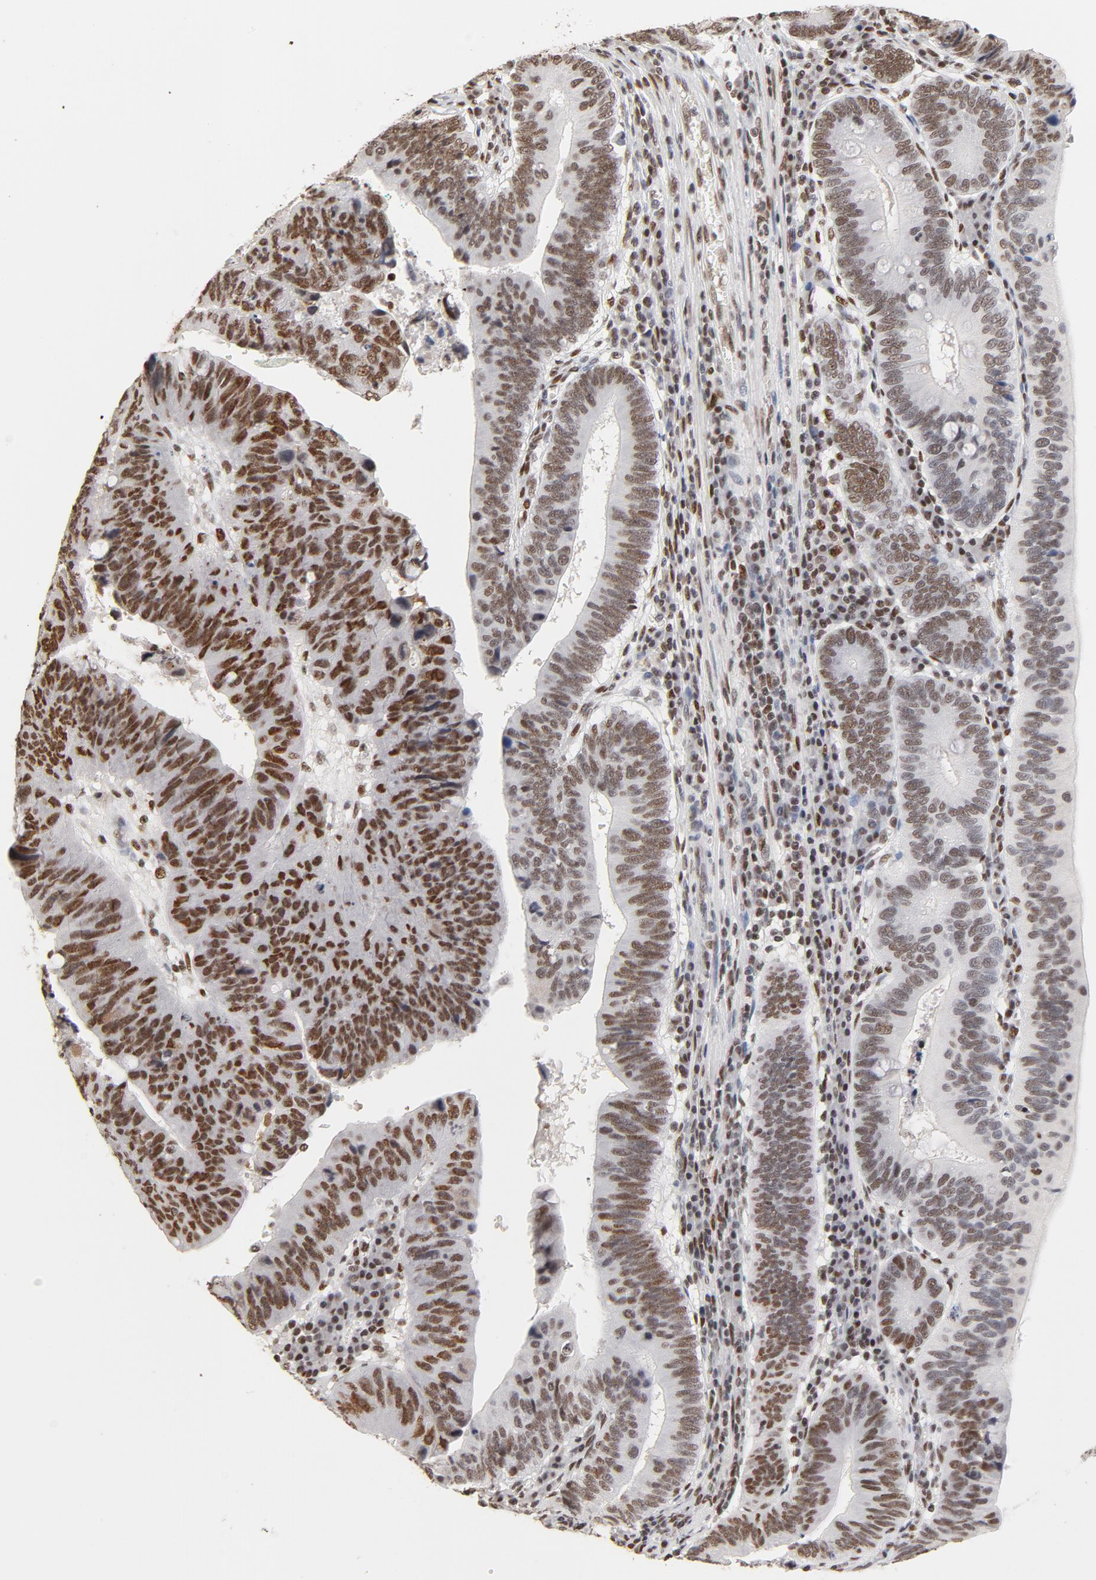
{"staining": {"intensity": "moderate", "quantity": ">75%", "location": "nuclear"}, "tissue": "stomach cancer", "cell_type": "Tumor cells", "image_type": "cancer", "snomed": [{"axis": "morphology", "description": "Adenocarcinoma, NOS"}, {"axis": "topography", "description": "Stomach"}], "caption": "Protein expression analysis of human stomach cancer reveals moderate nuclear positivity in approximately >75% of tumor cells. The protein of interest is stained brown, and the nuclei are stained in blue (DAB (3,3'-diaminobenzidine) IHC with brightfield microscopy, high magnification).", "gene": "TP53BP1", "patient": {"sex": "male", "age": 59}}